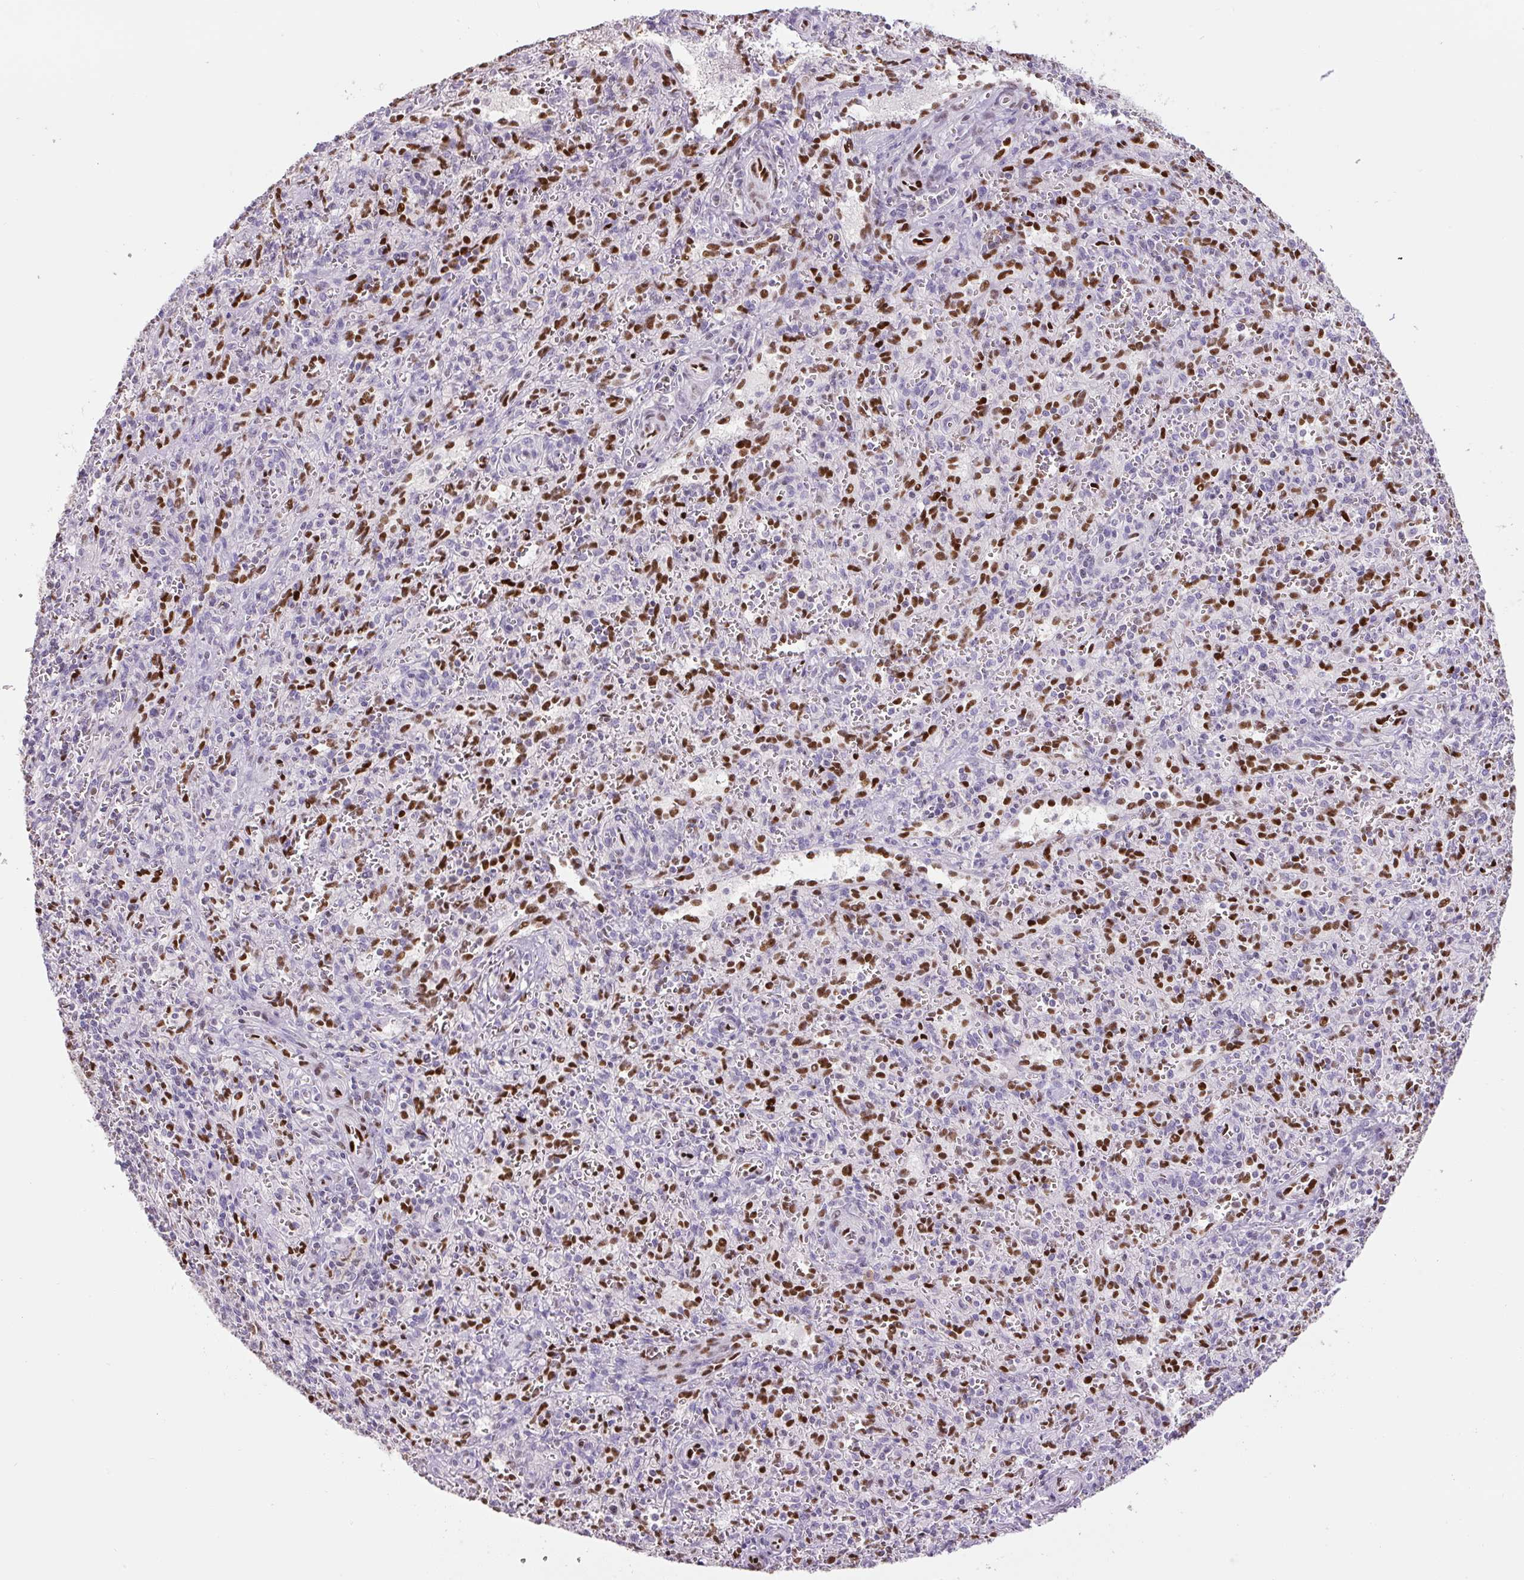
{"staining": {"intensity": "negative", "quantity": "none", "location": "none"}, "tissue": "spleen", "cell_type": "Cells in red pulp", "image_type": "normal", "snomed": [{"axis": "morphology", "description": "Normal tissue, NOS"}, {"axis": "topography", "description": "Spleen"}], "caption": "An image of human spleen is negative for staining in cells in red pulp. The staining is performed using DAB brown chromogen with nuclei counter-stained in using hematoxylin.", "gene": "ZEB1", "patient": {"sex": "female", "age": 26}}